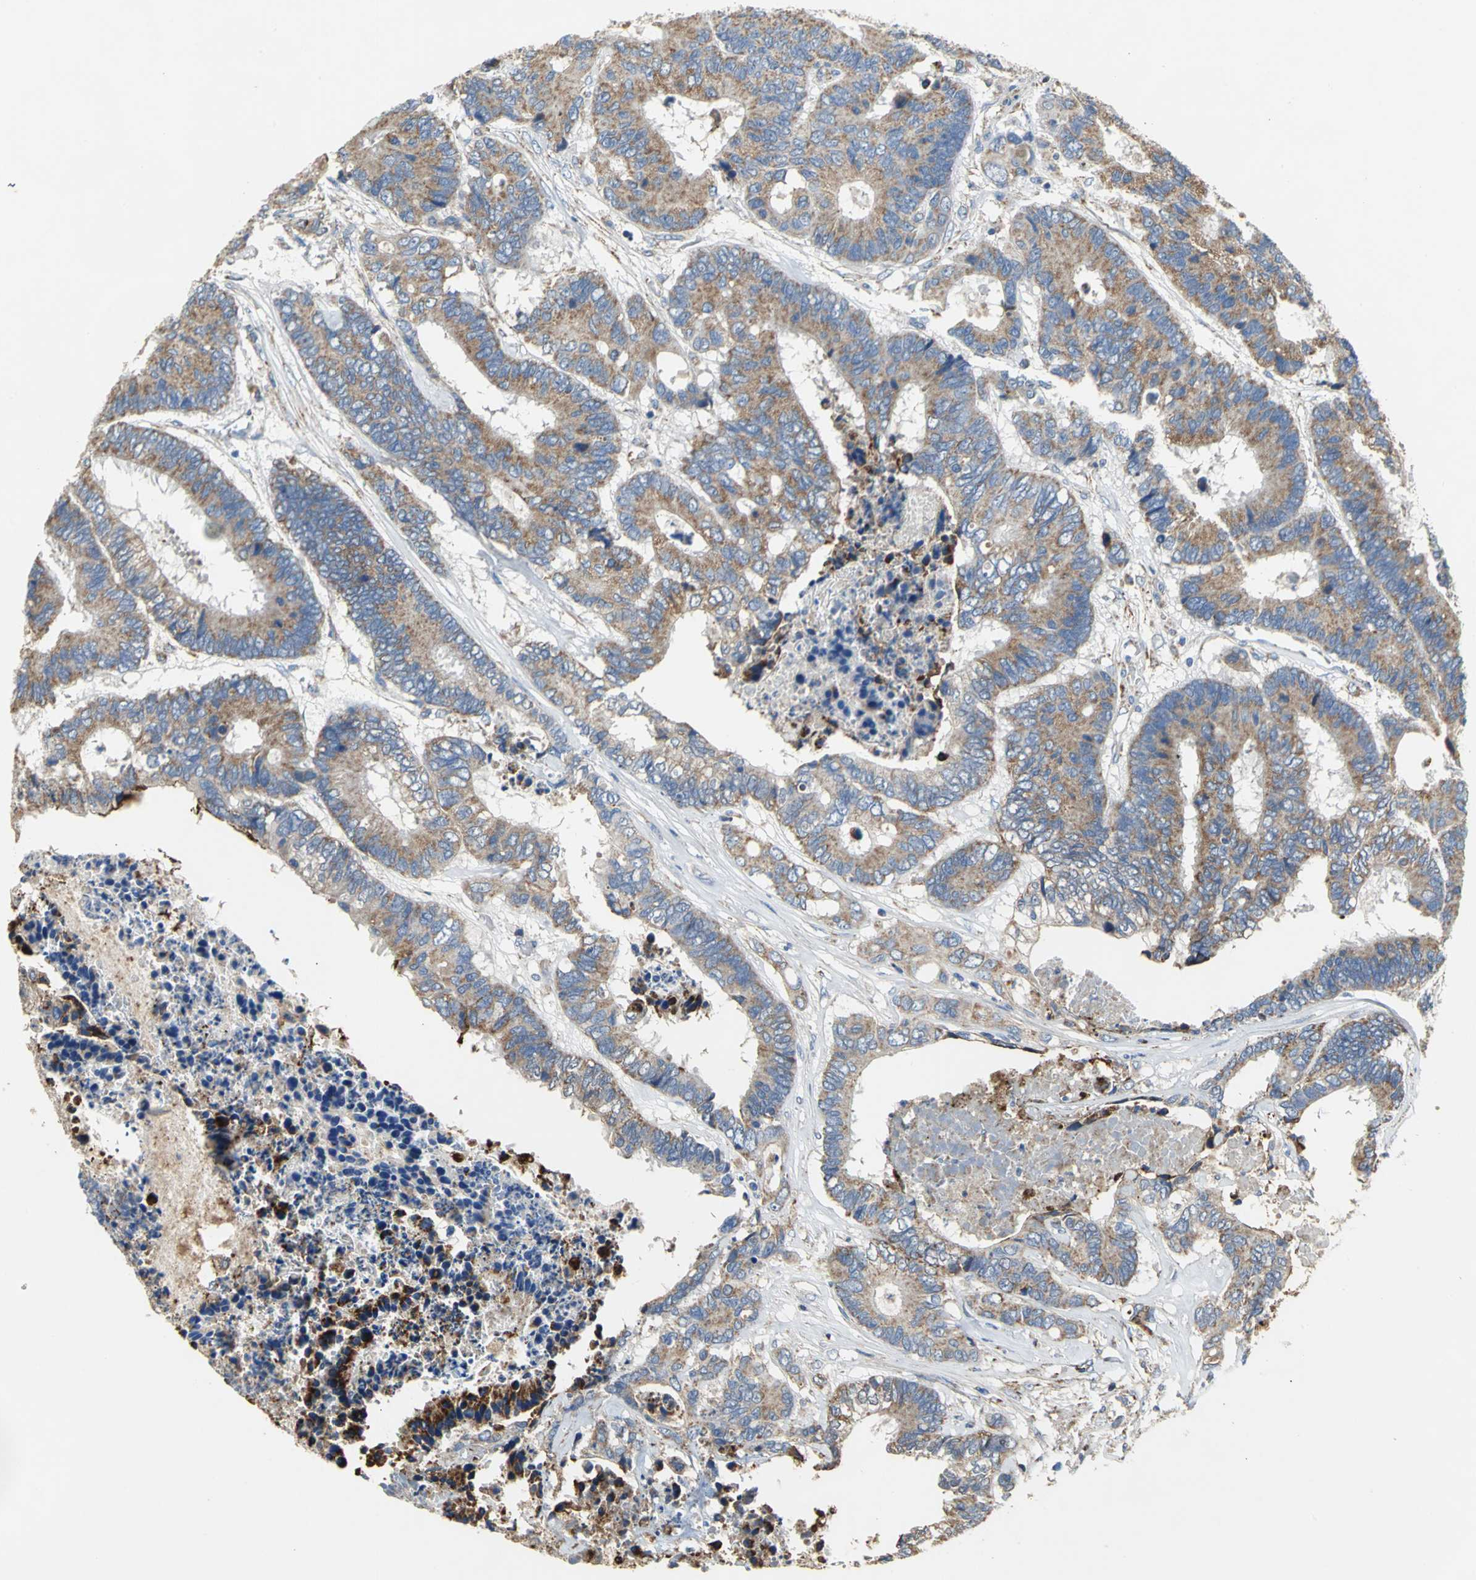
{"staining": {"intensity": "moderate", "quantity": ">75%", "location": "cytoplasmic/membranous"}, "tissue": "colorectal cancer", "cell_type": "Tumor cells", "image_type": "cancer", "snomed": [{"axis": "morphology", "description": "Adenocarcinoma, NOS"}, {"axis": "topography", "description": "Rectum"}], "caption": "Protein expression analysis of human colorectal cancer (adenocarcinoma) reveals moderate cytoplasmic/membranous positivity in about >75% of tumor cells.", "gene": "NDUFB5", "patient": {"sex": "male", "age": 55}}